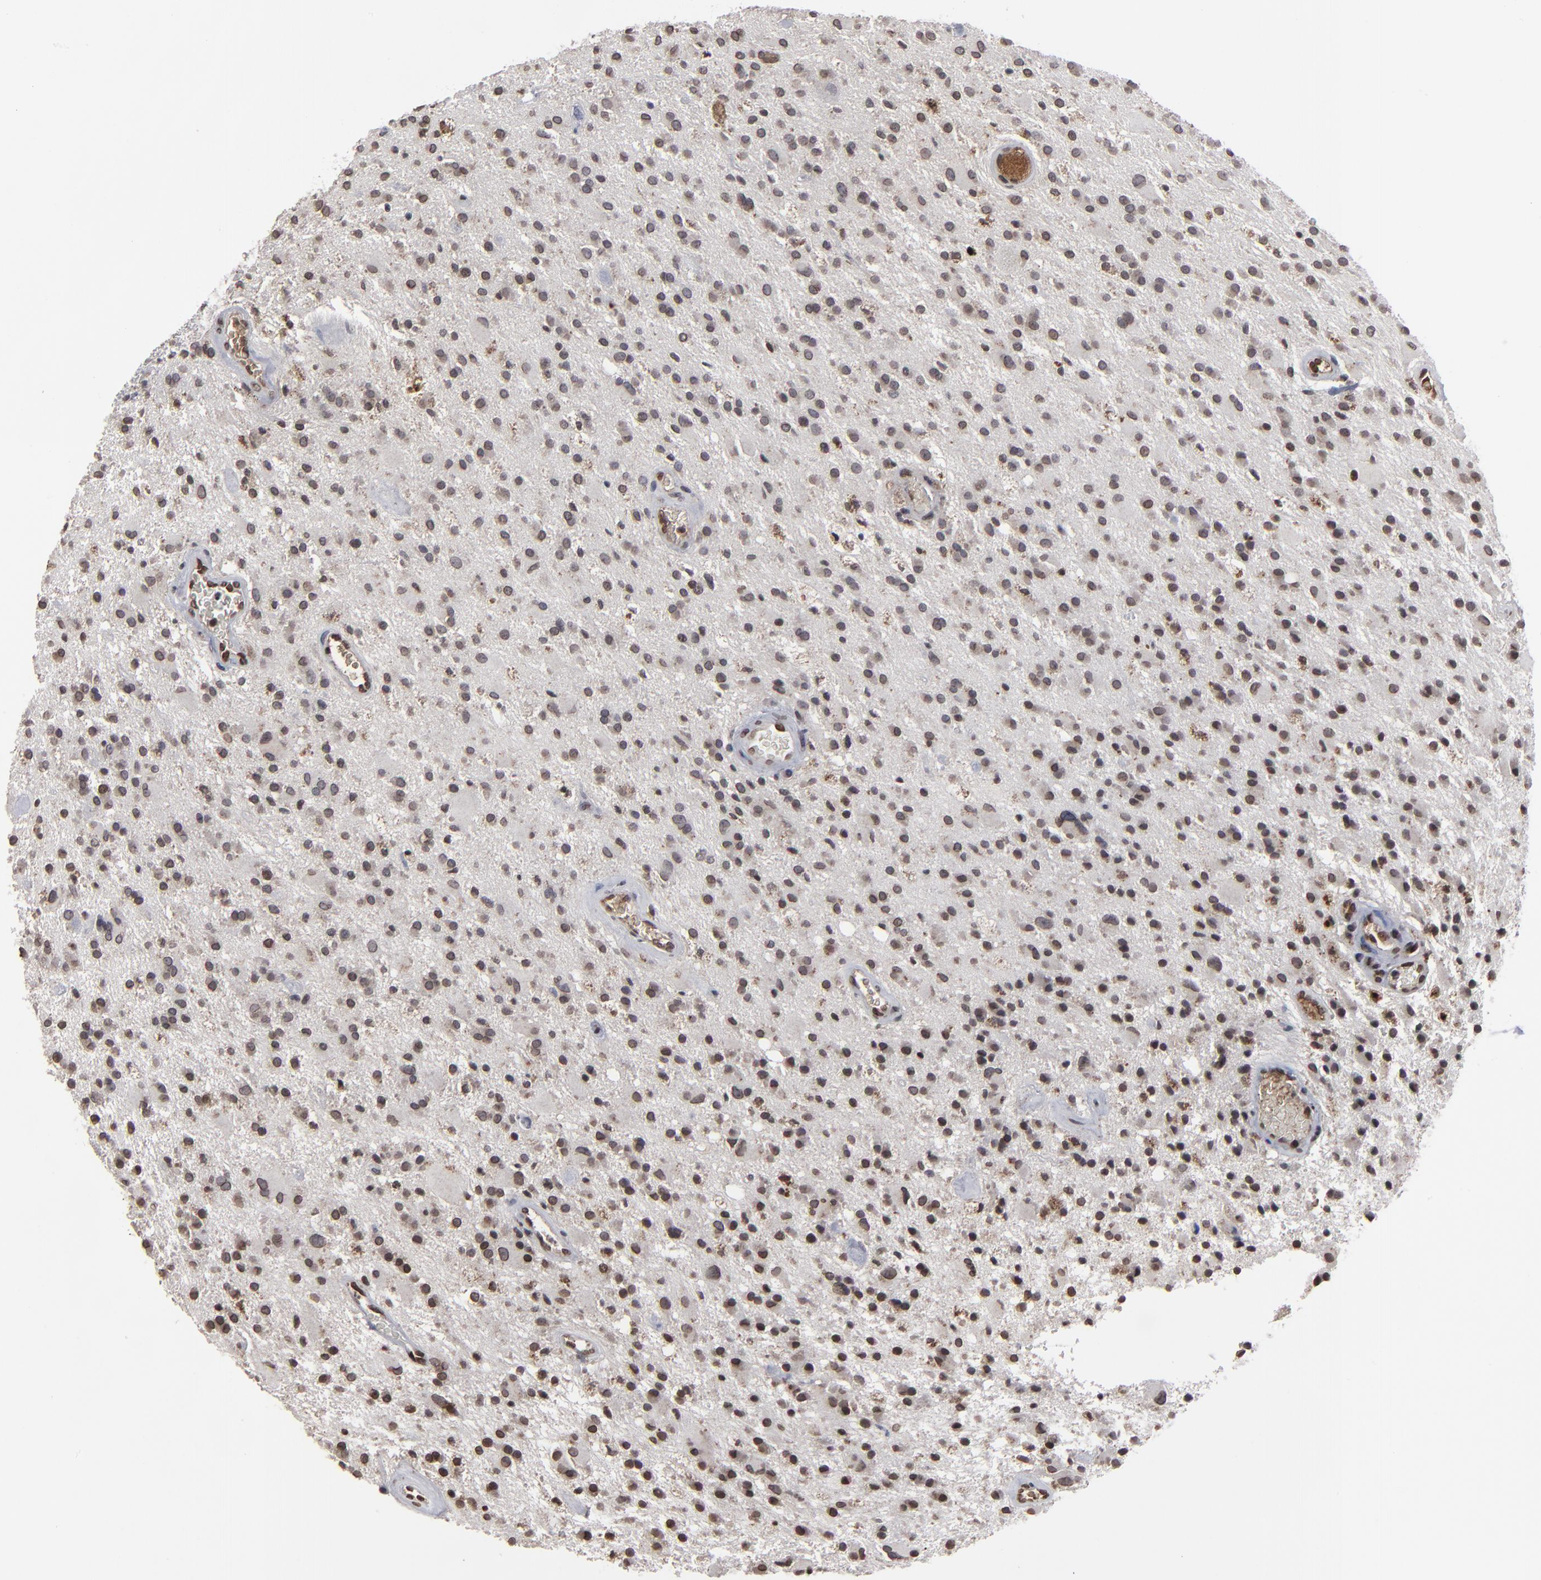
{"staining": {"intensity": "moderate", "quantity": "25%-75%", "location": "nuclear"}, "tissue": "glioma", "cell_type": "Tumor cells", "image_type": "cancer", "snomed": [{"axis": "morphology", "description": "Glioma, malignant, Low grade"}, {"axis": "topography", "description": "Brain"}], "caption": "Glioma stained with a brown dye displays moderate nuclear positive positivity in about 25%-75% of tumor cells.", "gene": "BAZ1A", "patient": {"sex": "male", "age": 58}}